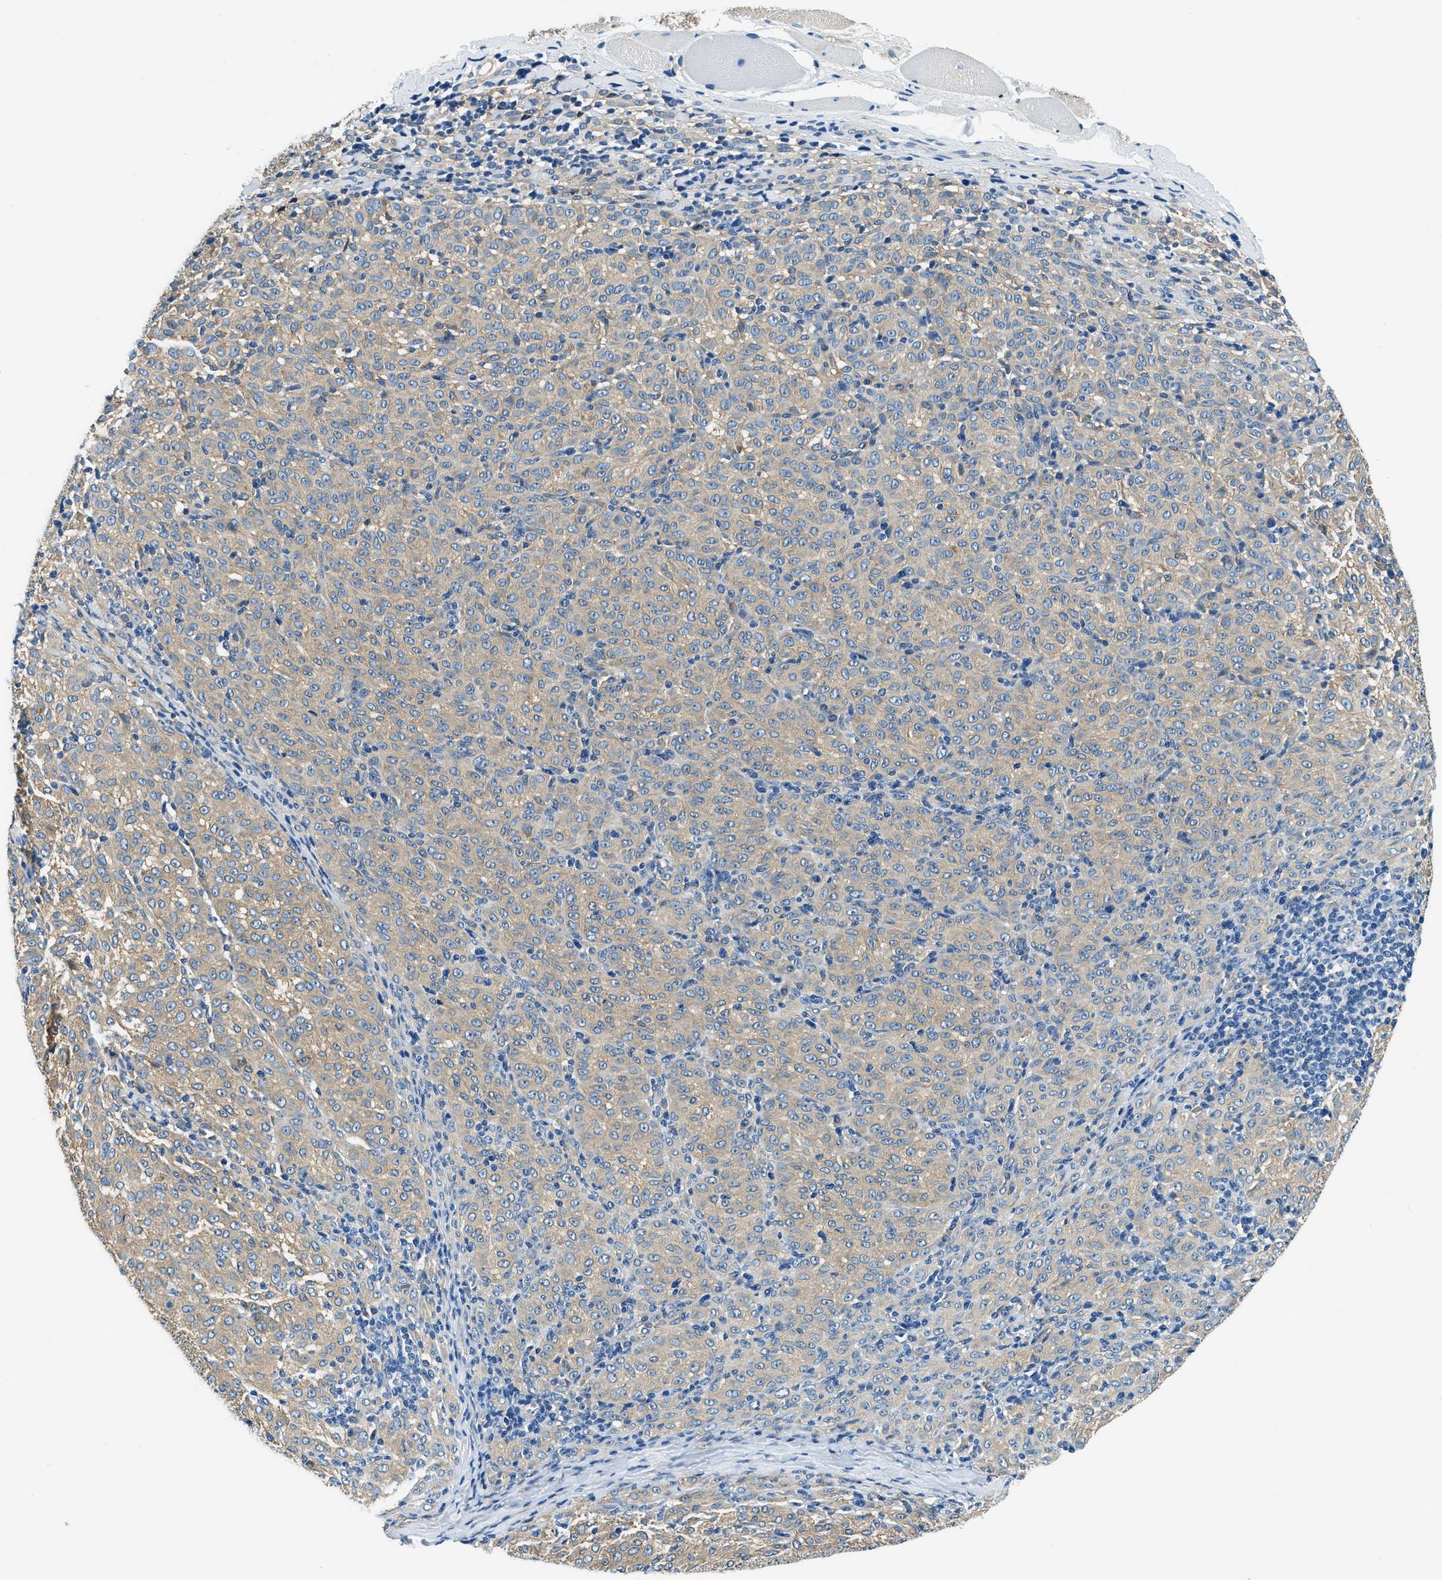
{"staining": {"intensity": "weak", "quantity": ">75%", "location": "cytoplasmic/membranous"}, "tissue": "melanoma", "cell_type": "Tumor cells", "image_type": "cancer", "snomed": [{"axis": "morphology", "description": "Malignant melanoma, NOS"}, {"axis": "topography", "description": "Skin"}], "caption": "Human malignant melanoma stained with a protein marker reveals weak staining in tumor cells.", "gene": "TWF1", "patient": {"sex": "female", "age": 104}}